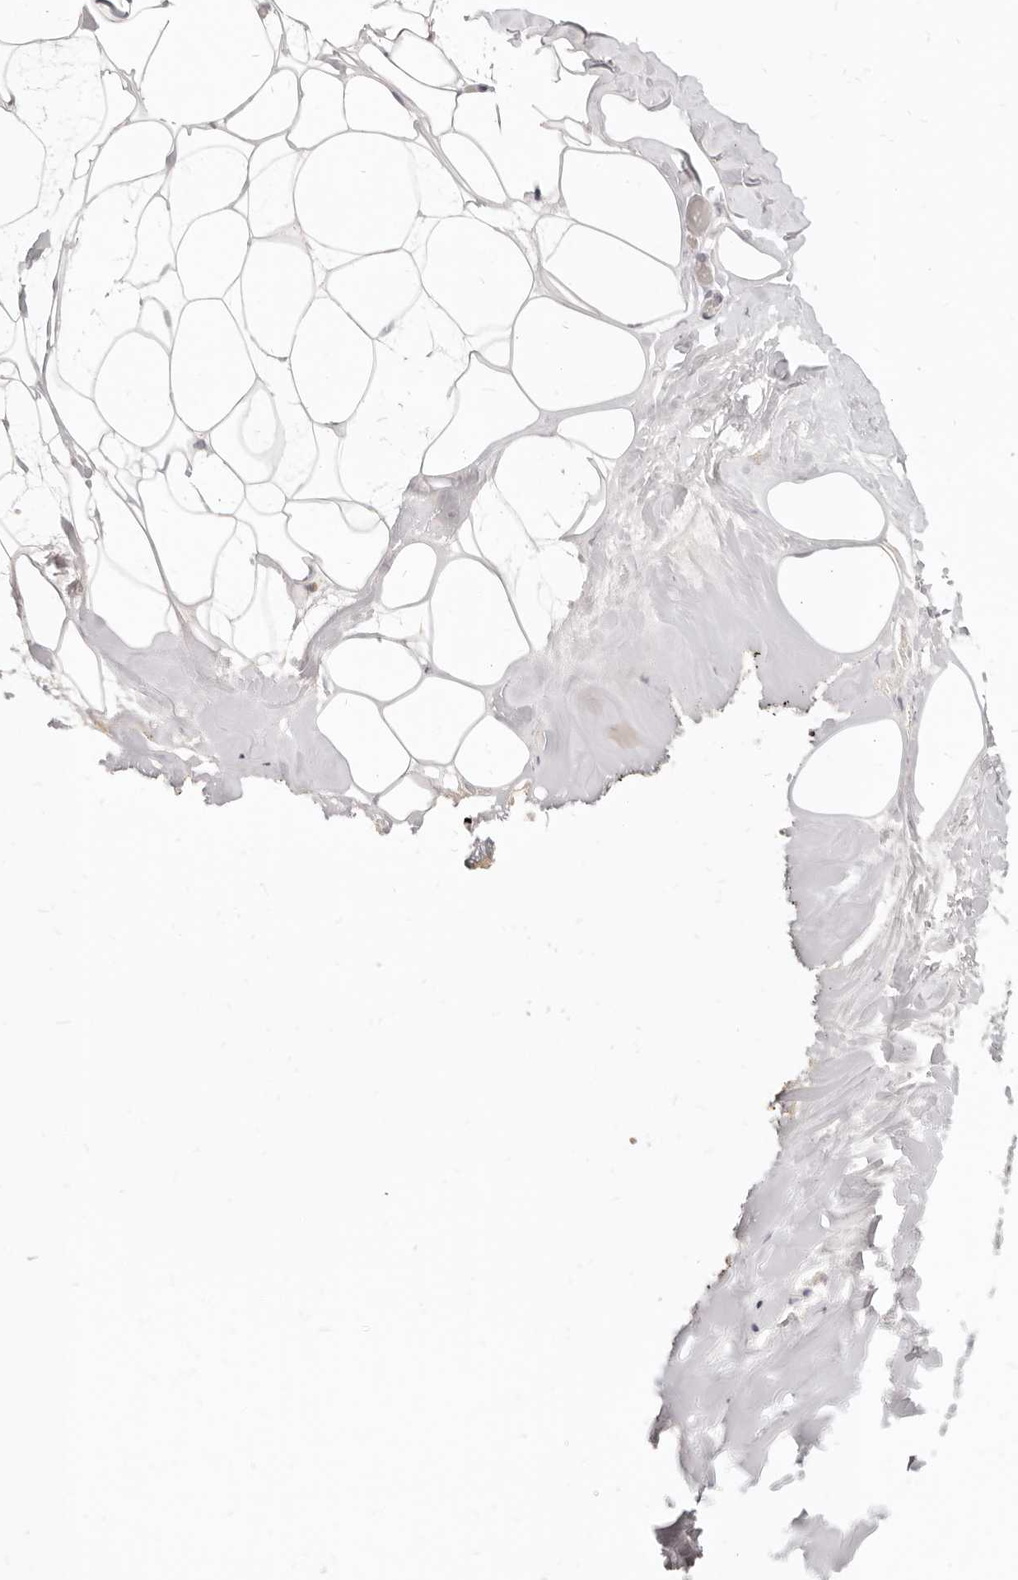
{"staining": {"intensity": "moderate", "quantity": "25%-75%", "location": "cytoplasmic/membranous"}, "tissue": "adipose tissue", "cell_type": "Adipocytes", "image_type": "normal", "snomed": [{"axis": "morphology", "description": "Normal tissue, NOS"}, {"axis": "morphology", "description": "Fibrosis, NOS"}, {"axis": "topography", "description": "Breast"}, {"axis": "topography", "description": "Adipose tissue"}], "caption": "Human adipose tissue stained with a brown dye displays moderate cytoplasmic/membranous positive expression in about 25%-75% of adipocytes.", "gene": "LTB4R2", "patient": {"sex": "female", "age": 39}}